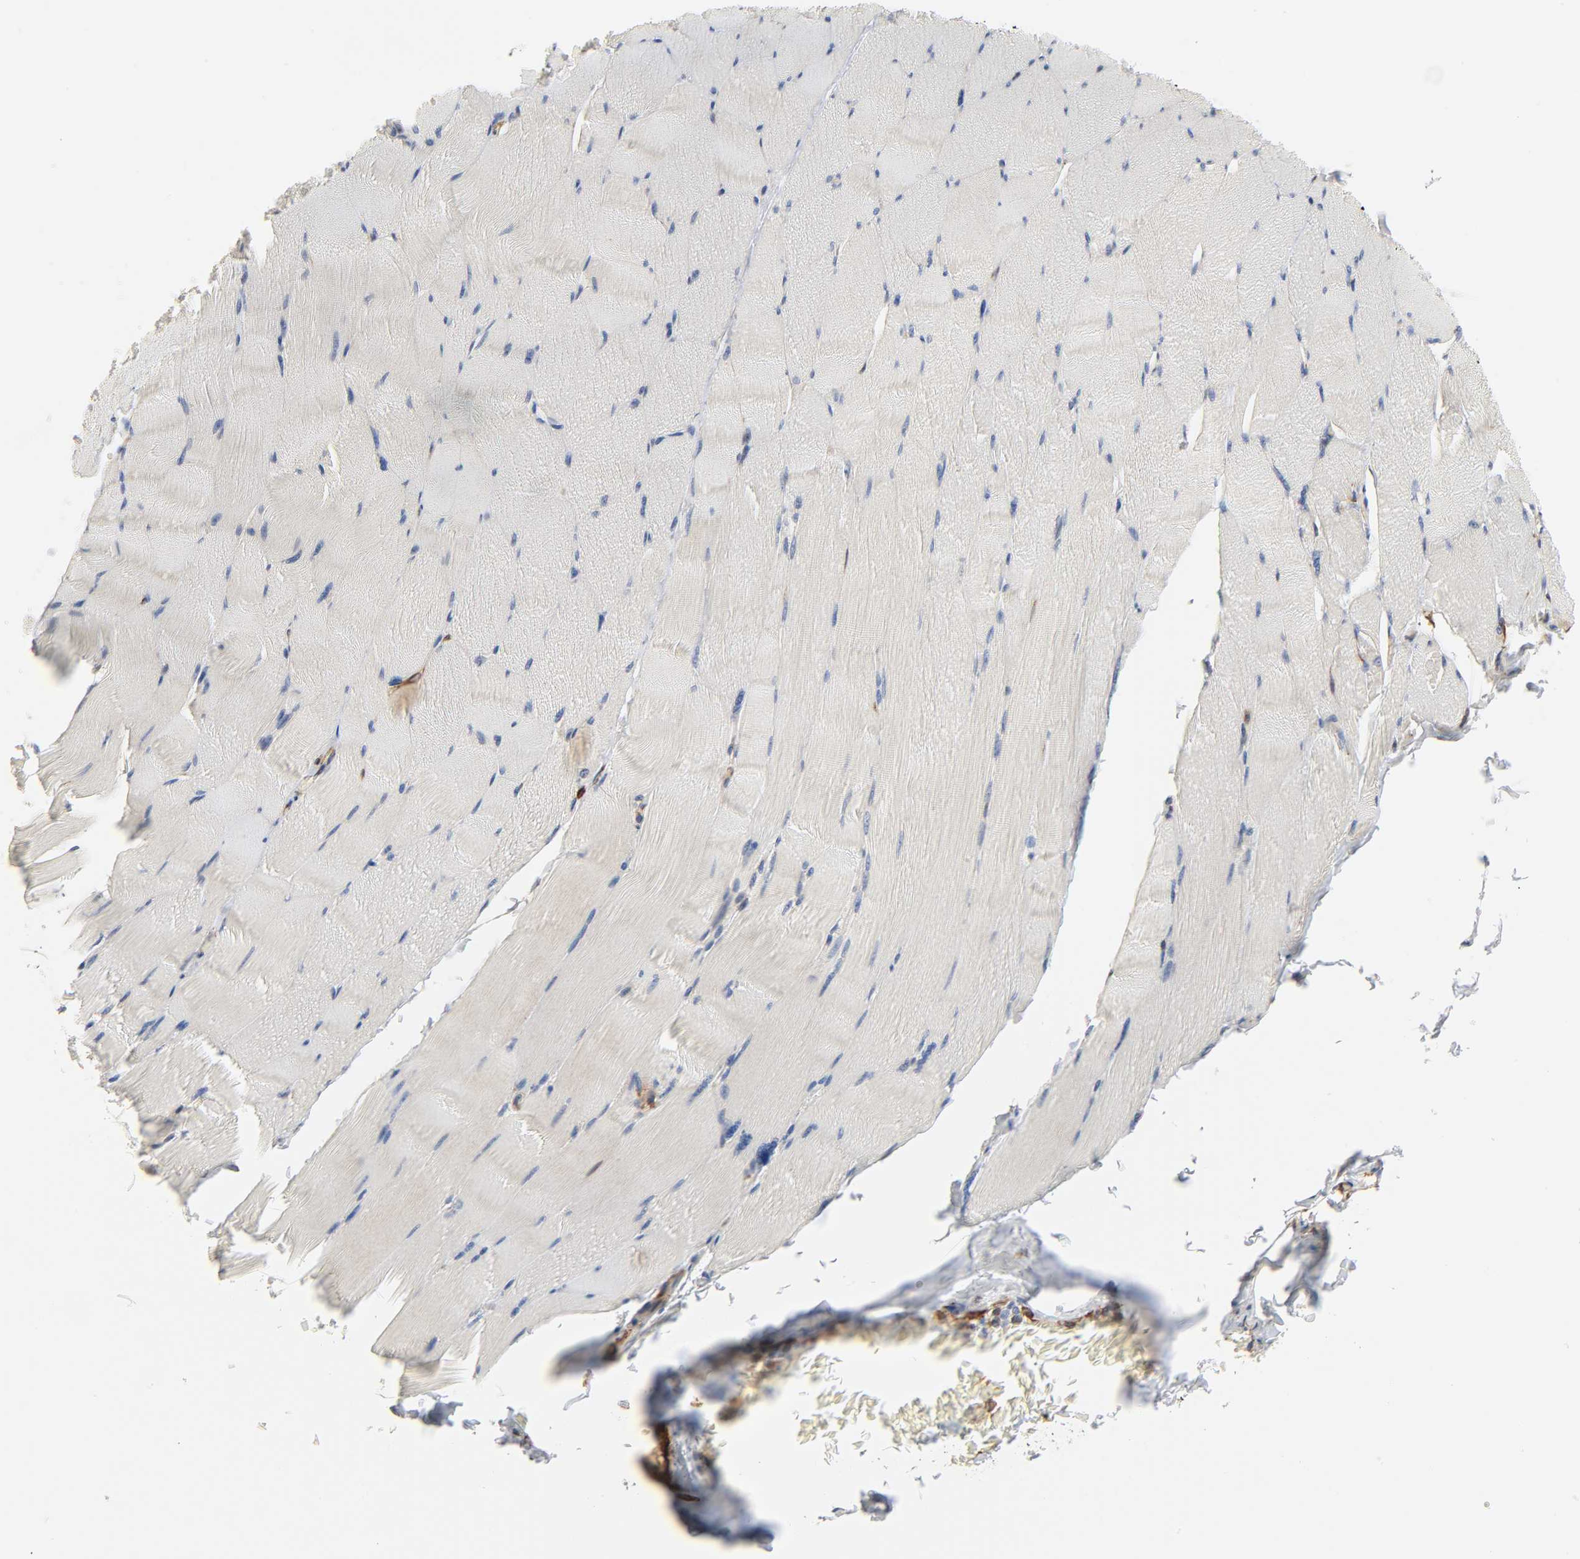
{"staining": {"intensity": "weak", "quantity": ">75%", "location": "cytoplasmic/membranous"}, "tissue": "skeletal muscle", "cell_type": "Myocytes", "image_type": "normal", "snomed": [{"axis": "morphology", "description": "Normal tissue, NOS"}, {"axis": "topography", "description": "Skeletal muscle"}], "caption": "Immunohistochemical staining of benign skeletal muscle shows weak cytoplasmic/membranous protein positivity in approximately >75% of myocytes. The staining is performed using DAB brown chromogen to label protein expression. The nuclei are counter-stained blue using hematoxylin.", "gene": "REEP5", "patient": {"sex": "male", "age": 62}}